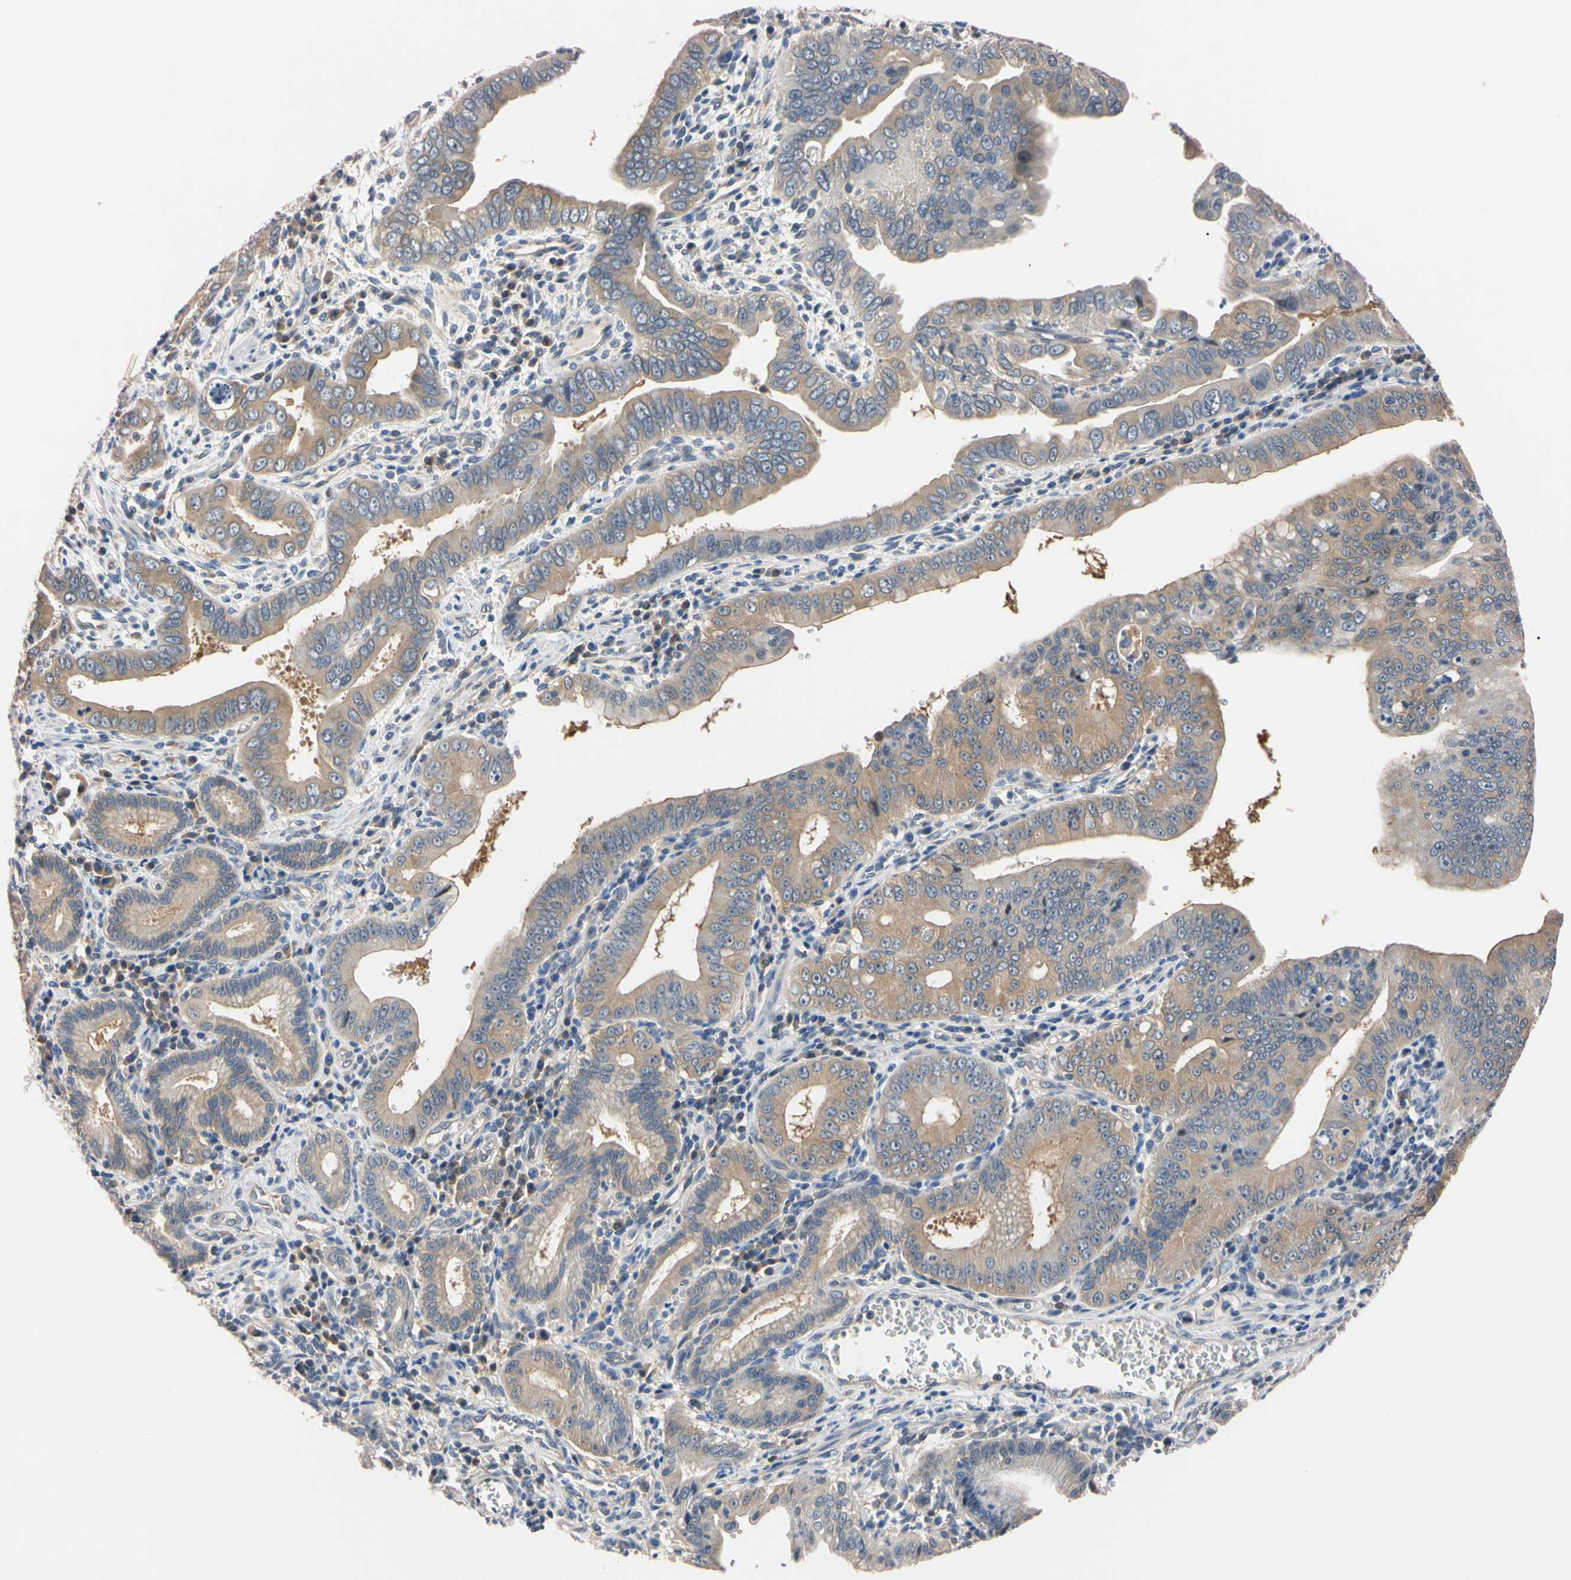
{"staining": {"intensity": "weak", "quantity": ">75%", "location": "cytoplasmic/membranous"}, "tissue": "pancreatic cancer", "cell_type": "Tumor cells", "image_type": "cancer", "snomed": [{"axis": "morphology", "description": "Normal tissue, NOS"}, {"axis": "topography", "description": "Lymph node"}], "caption": "Immunohistochemical staining of pancreatic cancer demonstrates low levels of weak cytoplasmic/membranous staining in about >75% of tumor cells. Using DAB (brown) and hematoxylin (blue) stains, captured at high magnification using brightfield microscopy.", "gene": "RARS1", "patient": {"sex": "male", "age": 50}}